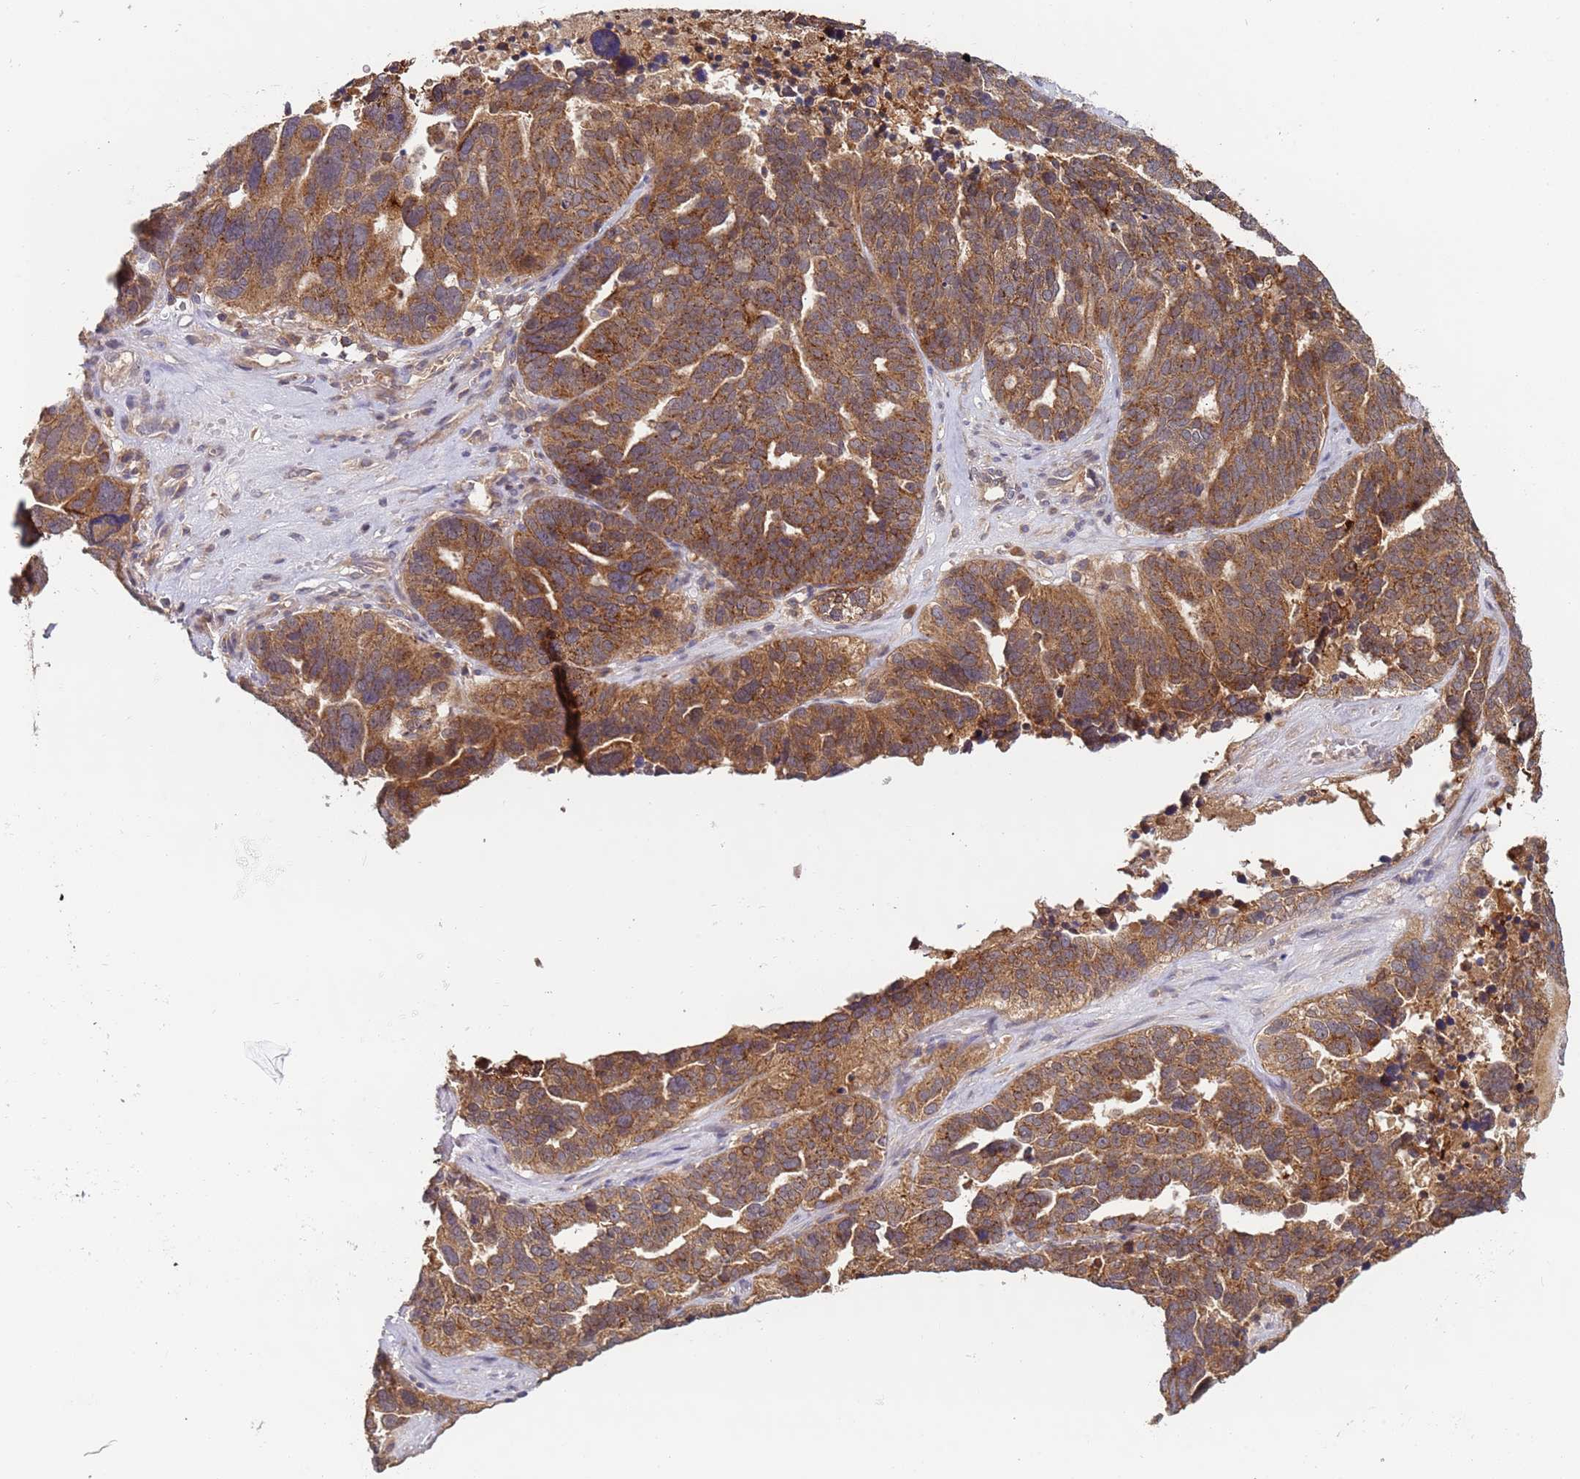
{"staining": {"intensity": "moderate", "quantity": ">75%", "location": "cytoplasmic/membranous"}, "tissue": "ovarian cancer", "cell_type": "Tumor cells", "image_type": "cancer", "snomed": [{"axis": "morphology", "description": "Cystadenocarcinoma, serous, NOS"}, {"axis": "topography", "description": "Ovary"}], "caption": "Approximately >75% of tumor cells in ovarian cancer display moderate cytoplasmic/membranous protein positivity as visualized by brown immunohistochemical staining.", "gene": "OR5A2", "patient": {"sex": "female", "age": 59}}